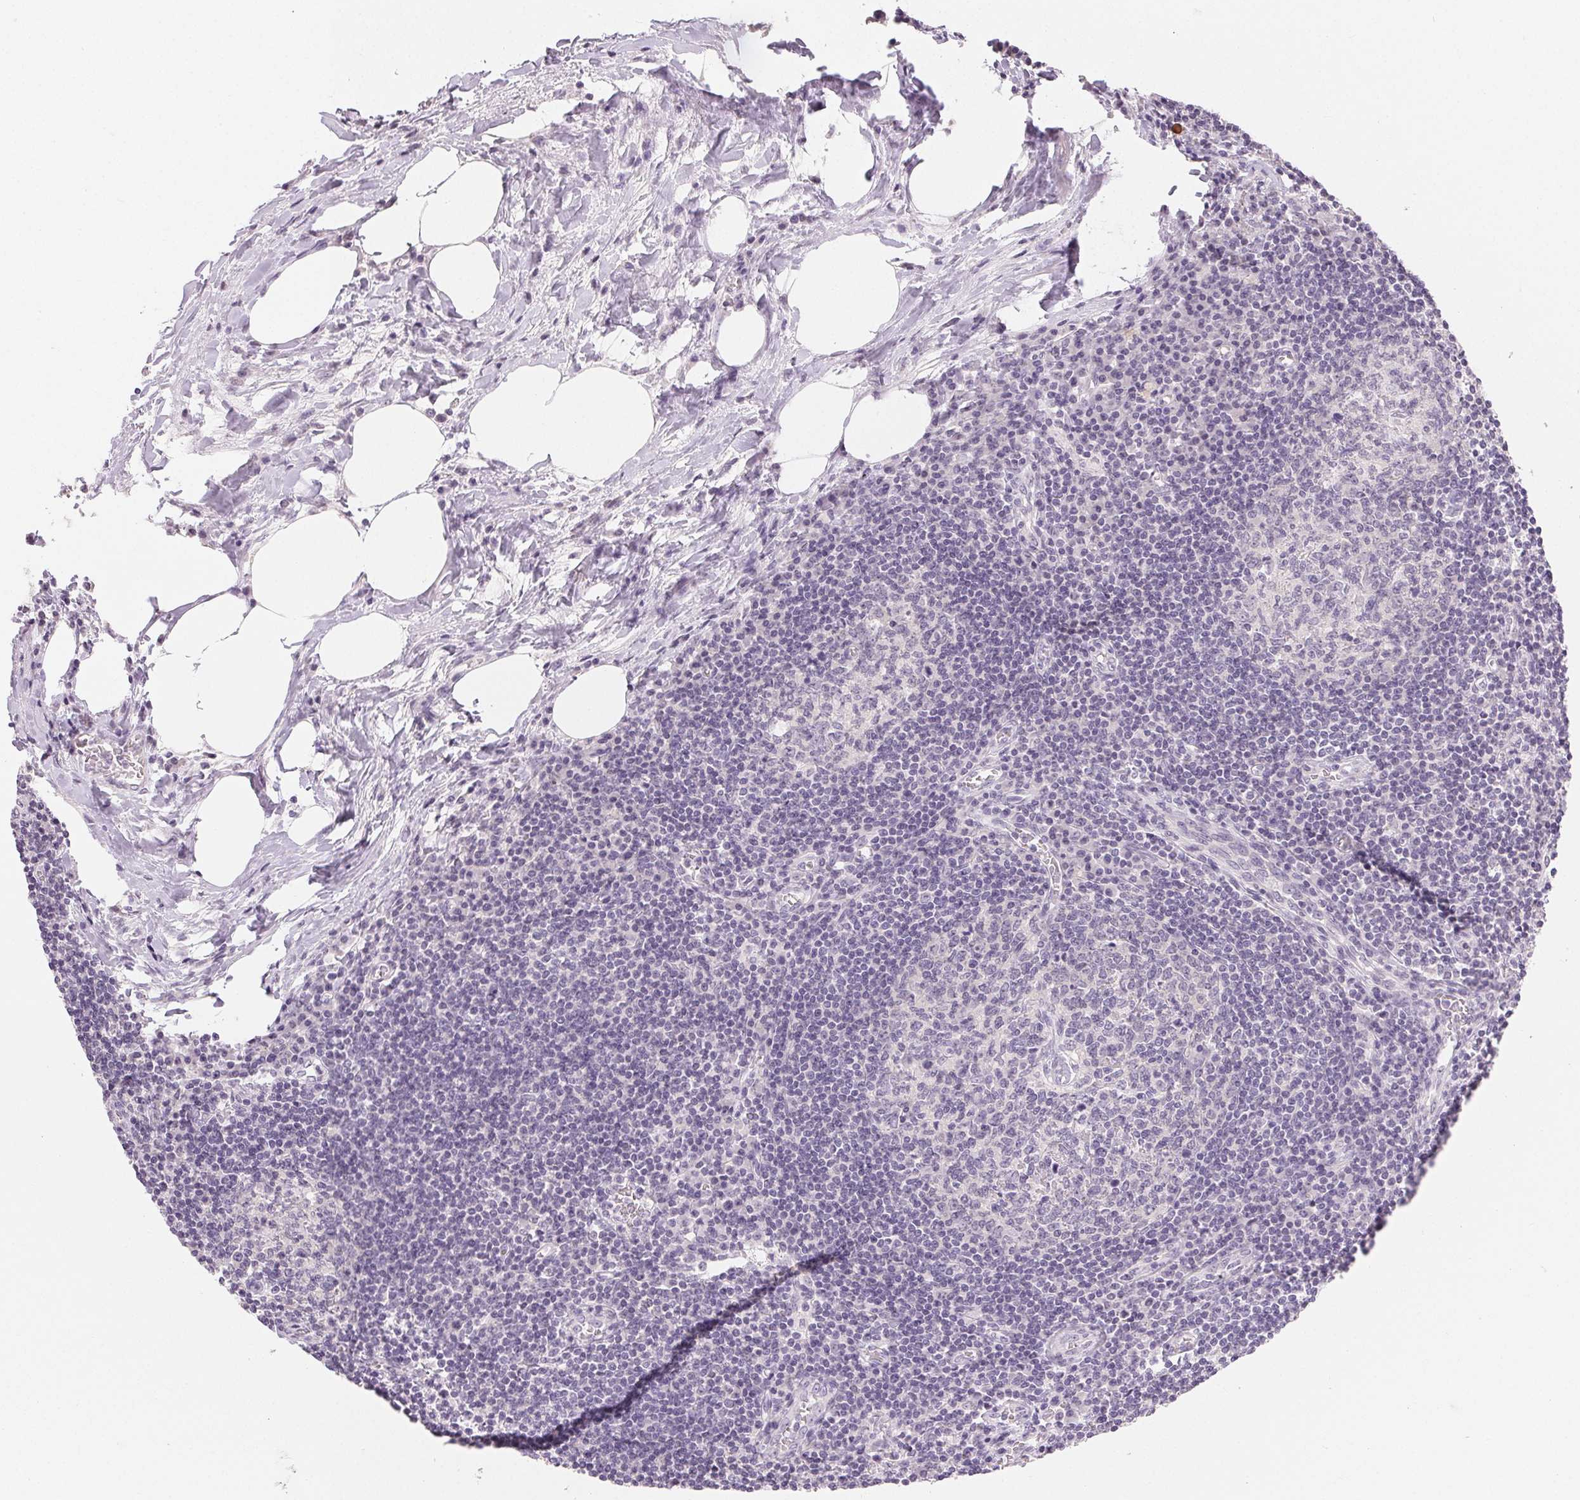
{"staining": {"intensity": "negative", "quantity": "none", "location": "none"}, "tissue": "lymph node", "cell_type": "Germinal center cells", "image_type": "normal", "snomed": [{"axis": "morphology", "description": "Normal tissue, NOS"}, {"axis": "topography", "description": "Lymph node"}], "caption": "The micrograph reveals no staining of germinal center cells in normal lymph node.", "gene": "SFTPD", "patient": {"sex": "male", "age": 67}}